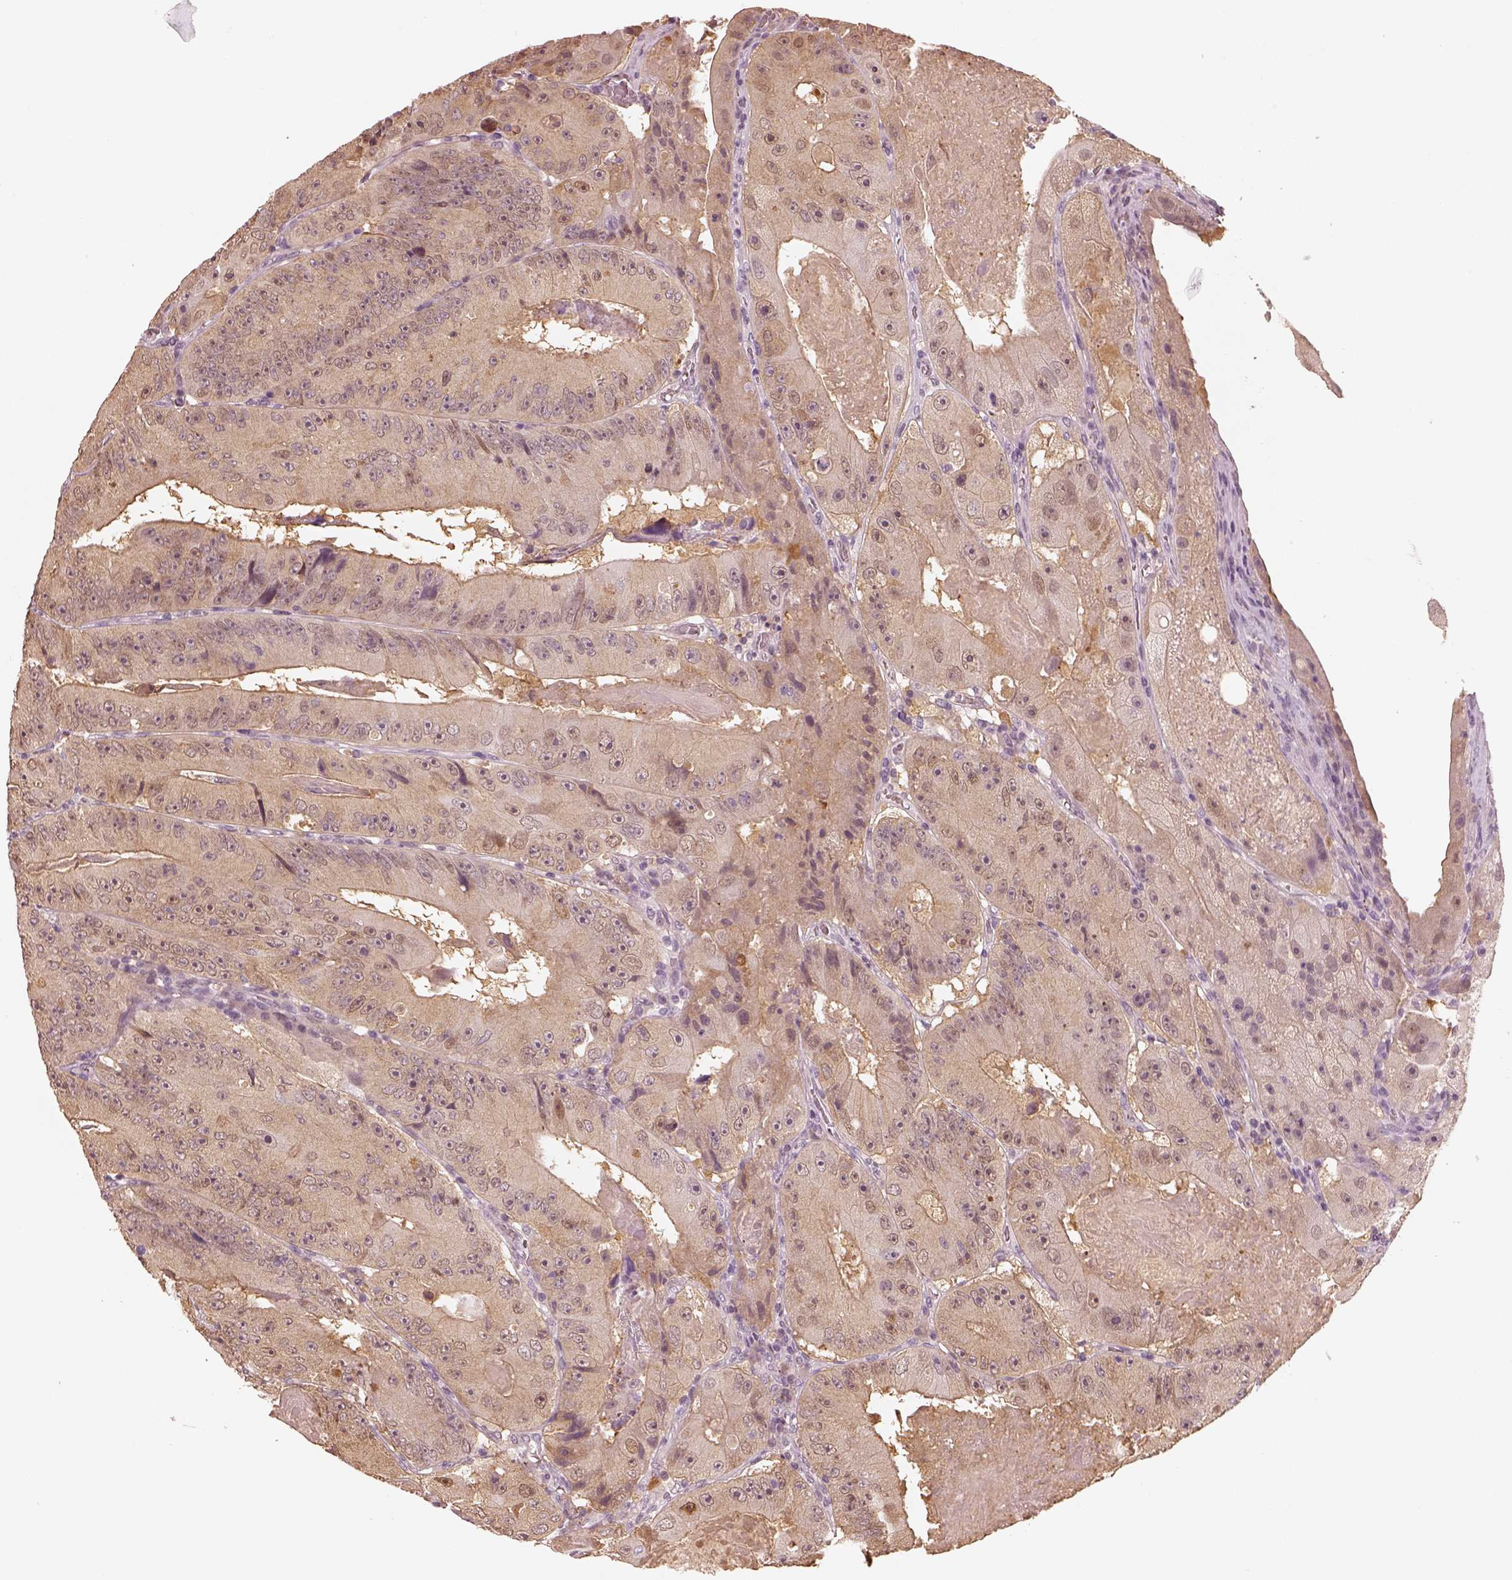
{"staining": {"intensity": "weak", "quantity": ">75%", "location": "cytoplasmic/membranous"}, "tissue": "colorectal cancer", "cell_type": "Tumor cells", "image_type": "cancer", "snomed": [{"axis": "morphology", "description": "Adenocarcinoma, NOS"}, {"axis": "topography", "description": "Colon"}], "caption": "Adenocarcinoma (colorectal) stained for a protein (brown) shows weak cytoplasmic/membranous positive expression in approximately >75% of tumor cells.", "gene": "EGR4", "patient": {"sex": "female", "age": 86}}